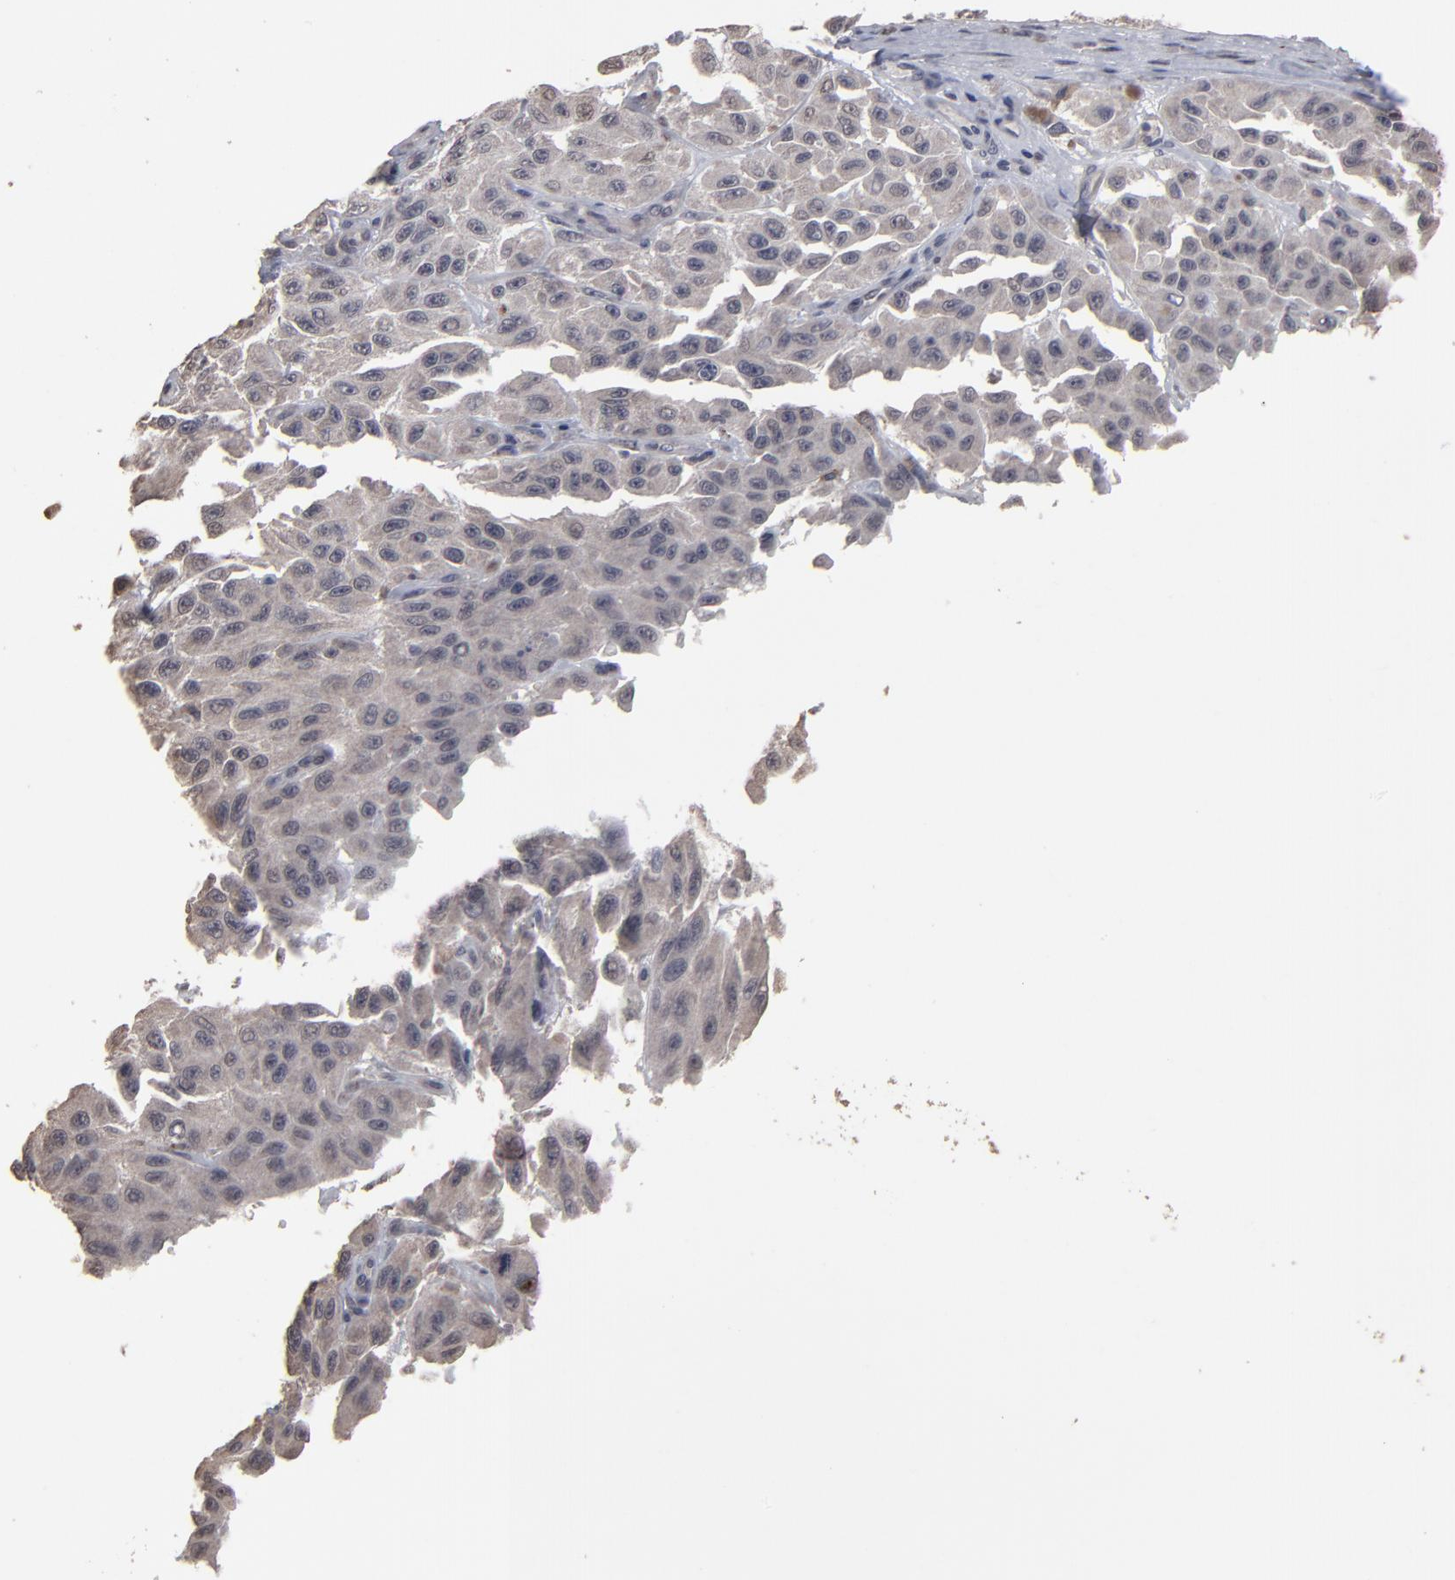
{"staining": {"intensity": "weak", "quantity": ">75%", "location": "cytoplasmic/membranous"}, "tissue": "melanoma", "cell_type": "Tumor cells", "image_type": "cancer", "snomed": [{"axis": "morphology", "description": "Malignant melanoma, NOS"}, {"axis": "topography", "description": "Skin"}], "caption": "IHC staining of malignant melanoma, which reveals low levels of weak cytoplasmic/membranous positivity in approximately >75% of tumor cells indicating weak cytoplasmic/membranous protein positivity. The staining was performed using DAB (brown) for protein detection and nuclei were counterstained in hematoxylin (blue).", "gene": "SLC22A17", "patient": {"sex": "male", "age": 30}}